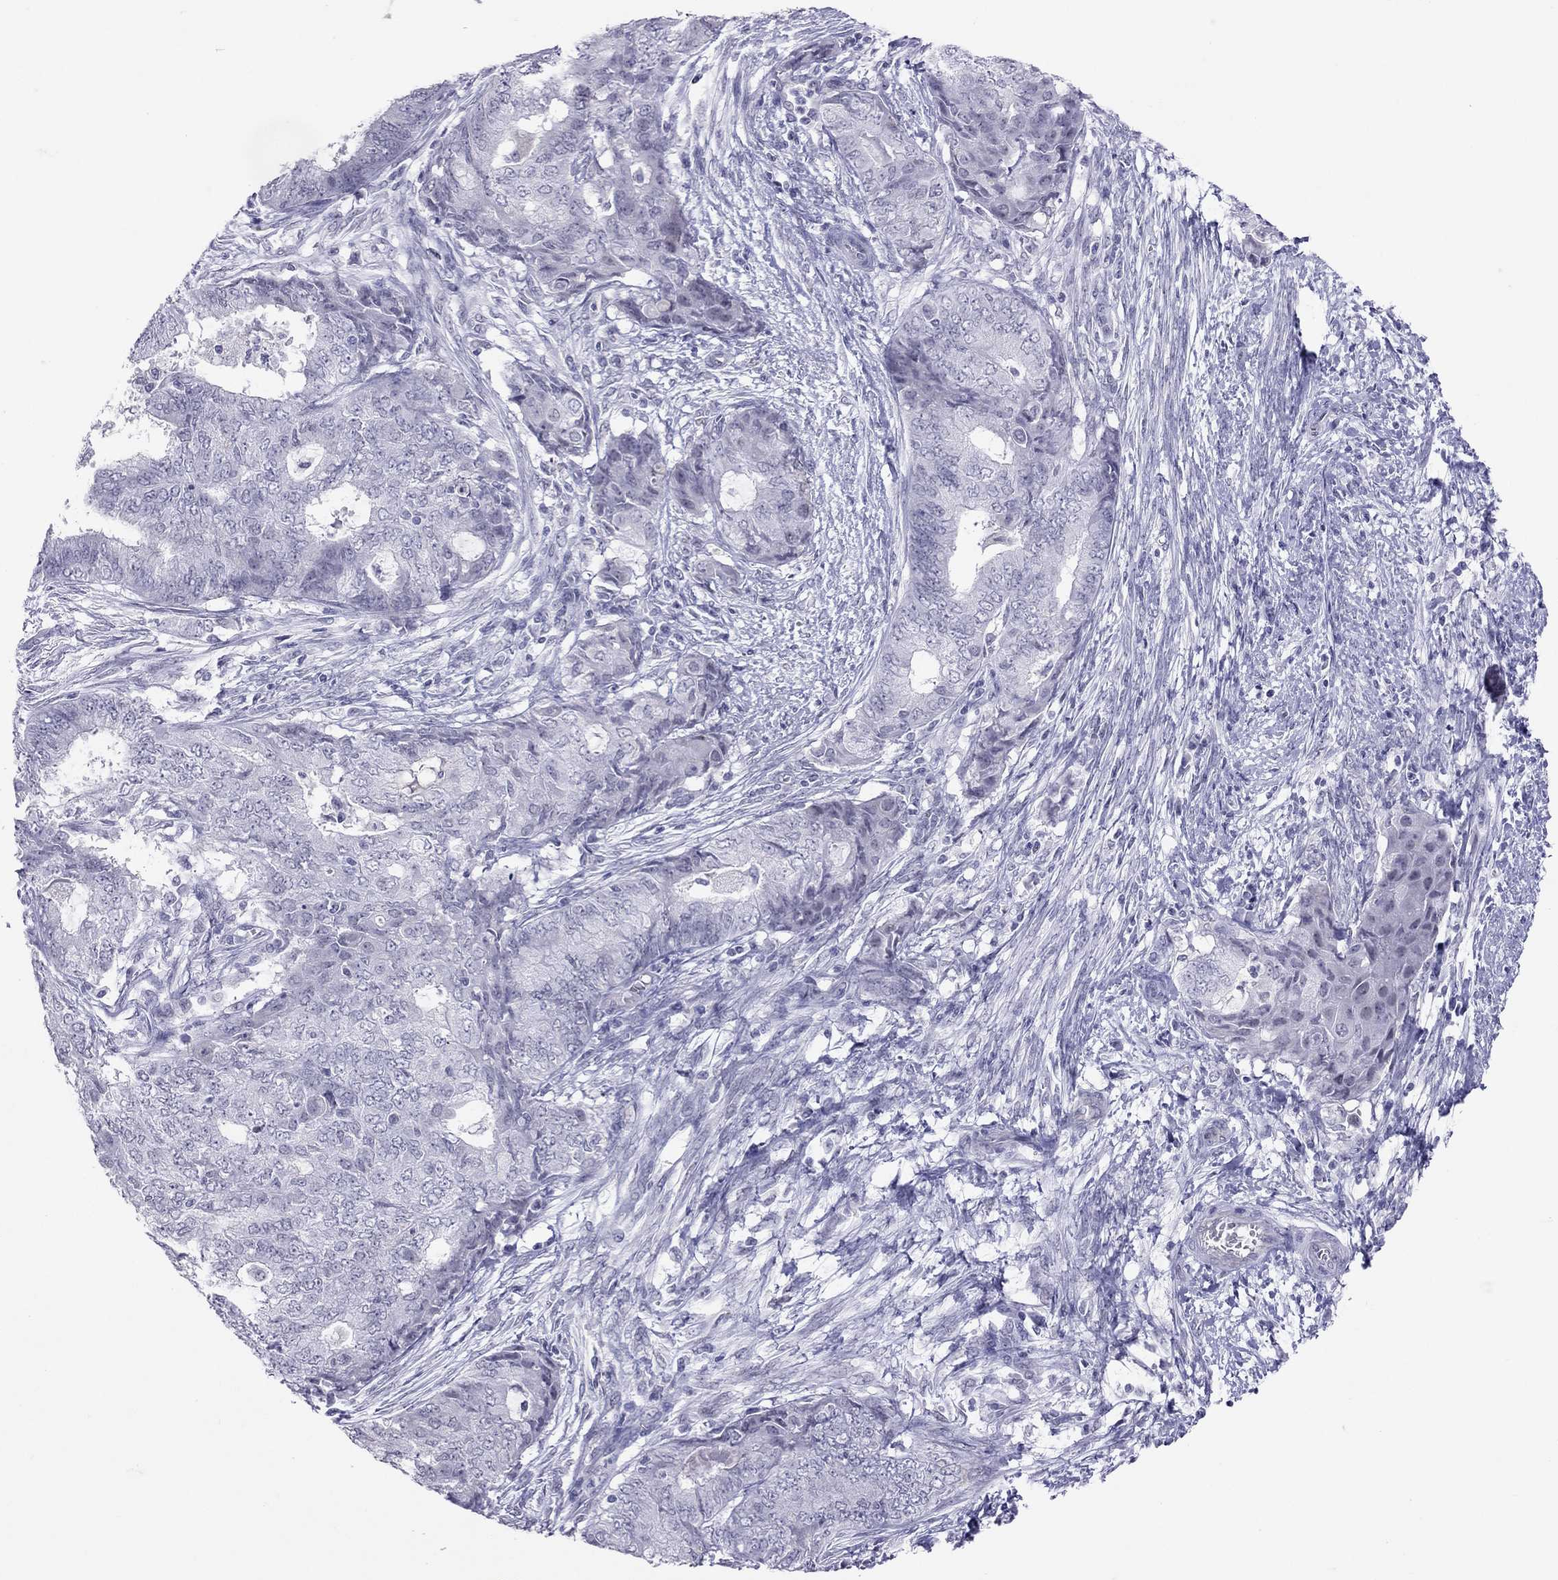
{"staining": {"intensity": "negative", "quantity": "none", "location": "none"}, "tissue": "endometrial cancer", "cell_type": "Tumor cells", "image_type": "cancer", "snomed": [{"axis": "morphology", "description": "Adenocarcinoma, NOS"}, {"axis": "topography", "description": "Endometrium"}], "caption": "Tumor cells are negative for brown protein staining in endometrial cancer.", "gene": "JHY", "patient": {"sex": "female", "age": 62}}